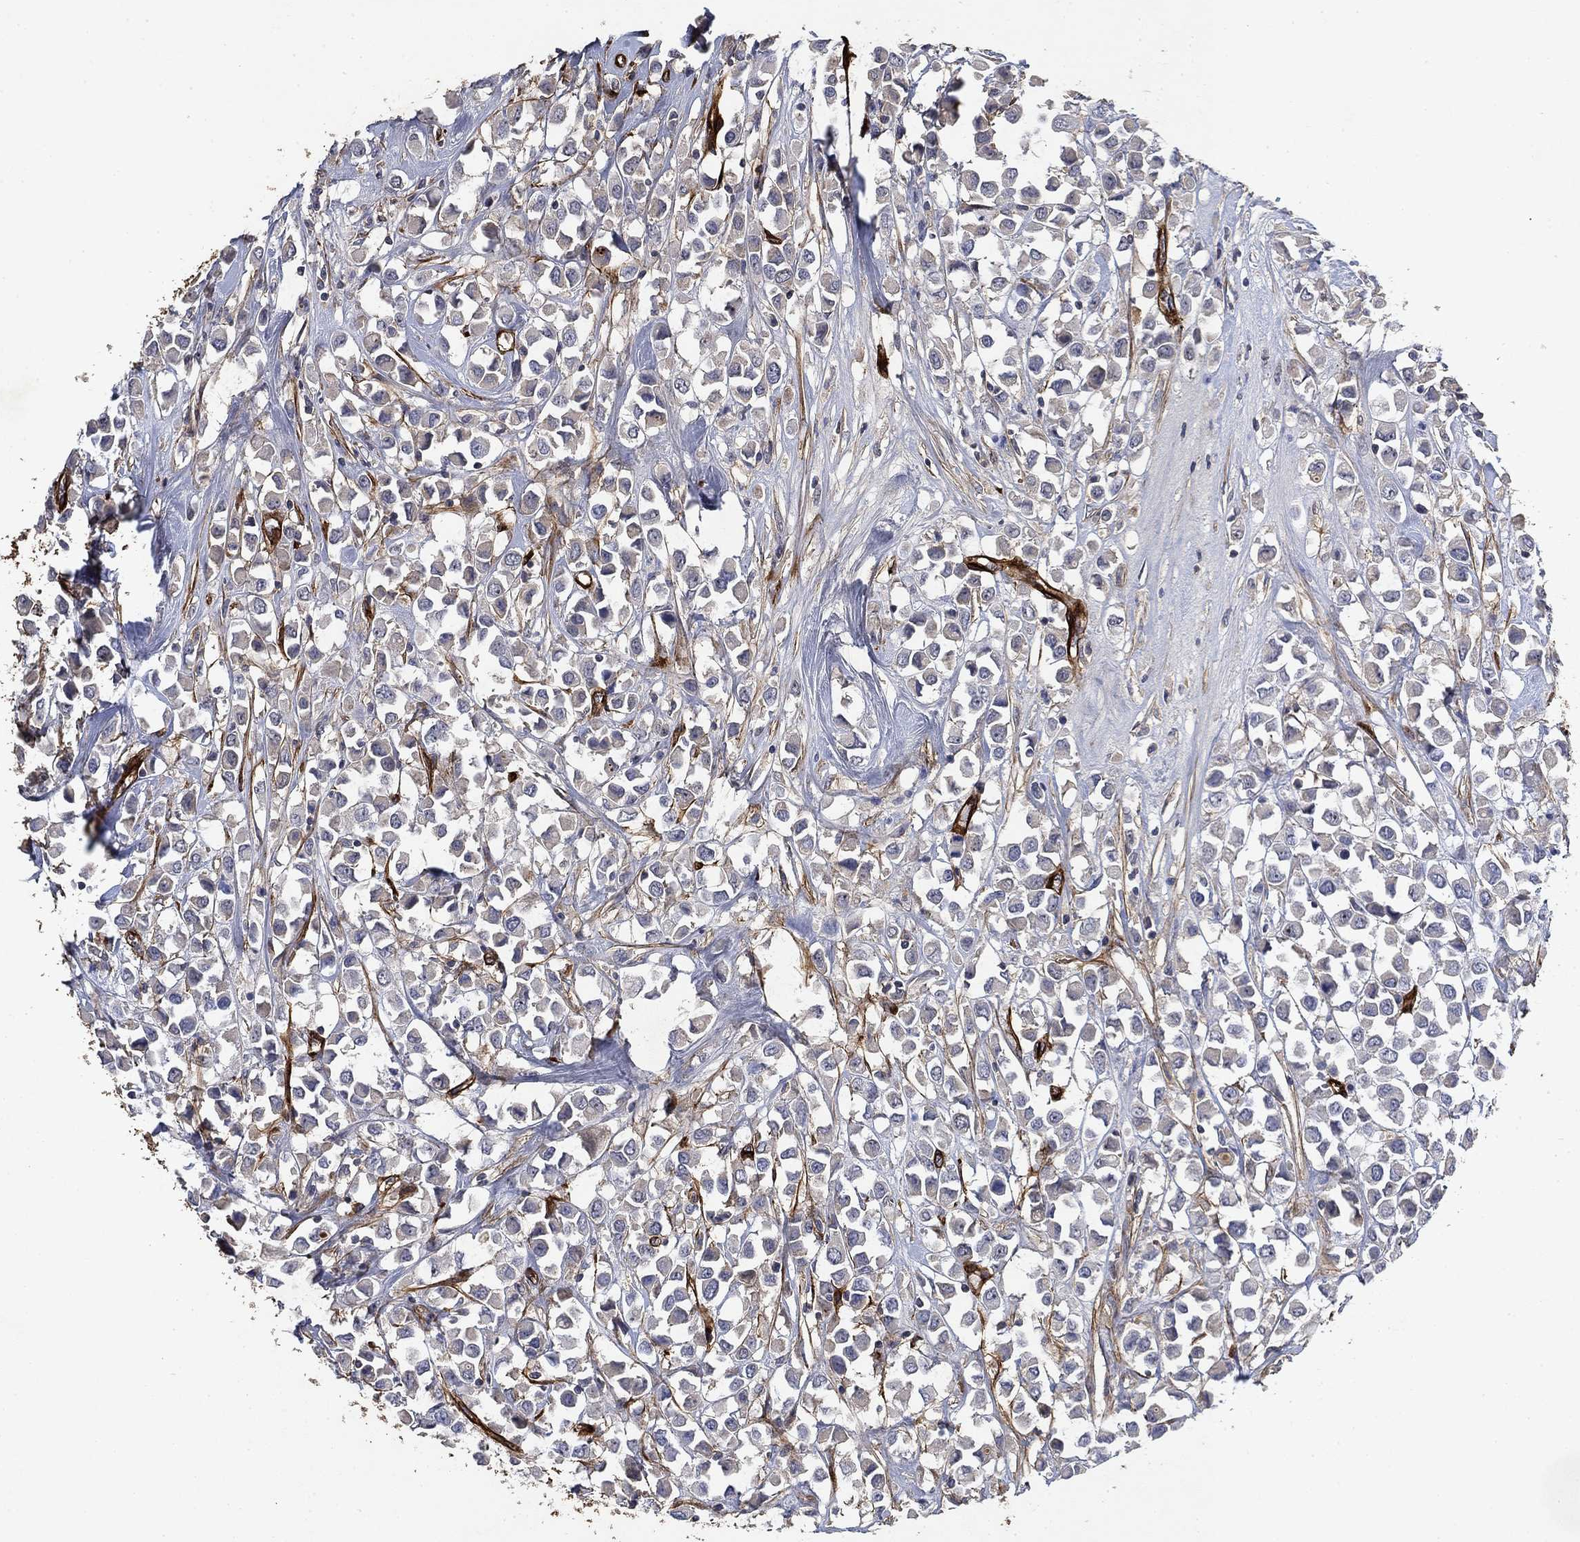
{"staining": {"intensity": "negative", "quantity": "none", "location": "none"}, "tissue": "breast cancer", "cell_type": "Tumor cells", "image_type": "cancer", "snomed": [{"axis": "morphology", "description": "Duct carcinoma"}, {"axis": "topography", "description": "Breast"}], "caption": "Human breast infiltrating ductal carcinoma stained for a protein using immunohistochemistry (IHC) displays no expression in tumor cells.", "gene": "COL4A2", "patient": {"sex": "female", "age": 61}}